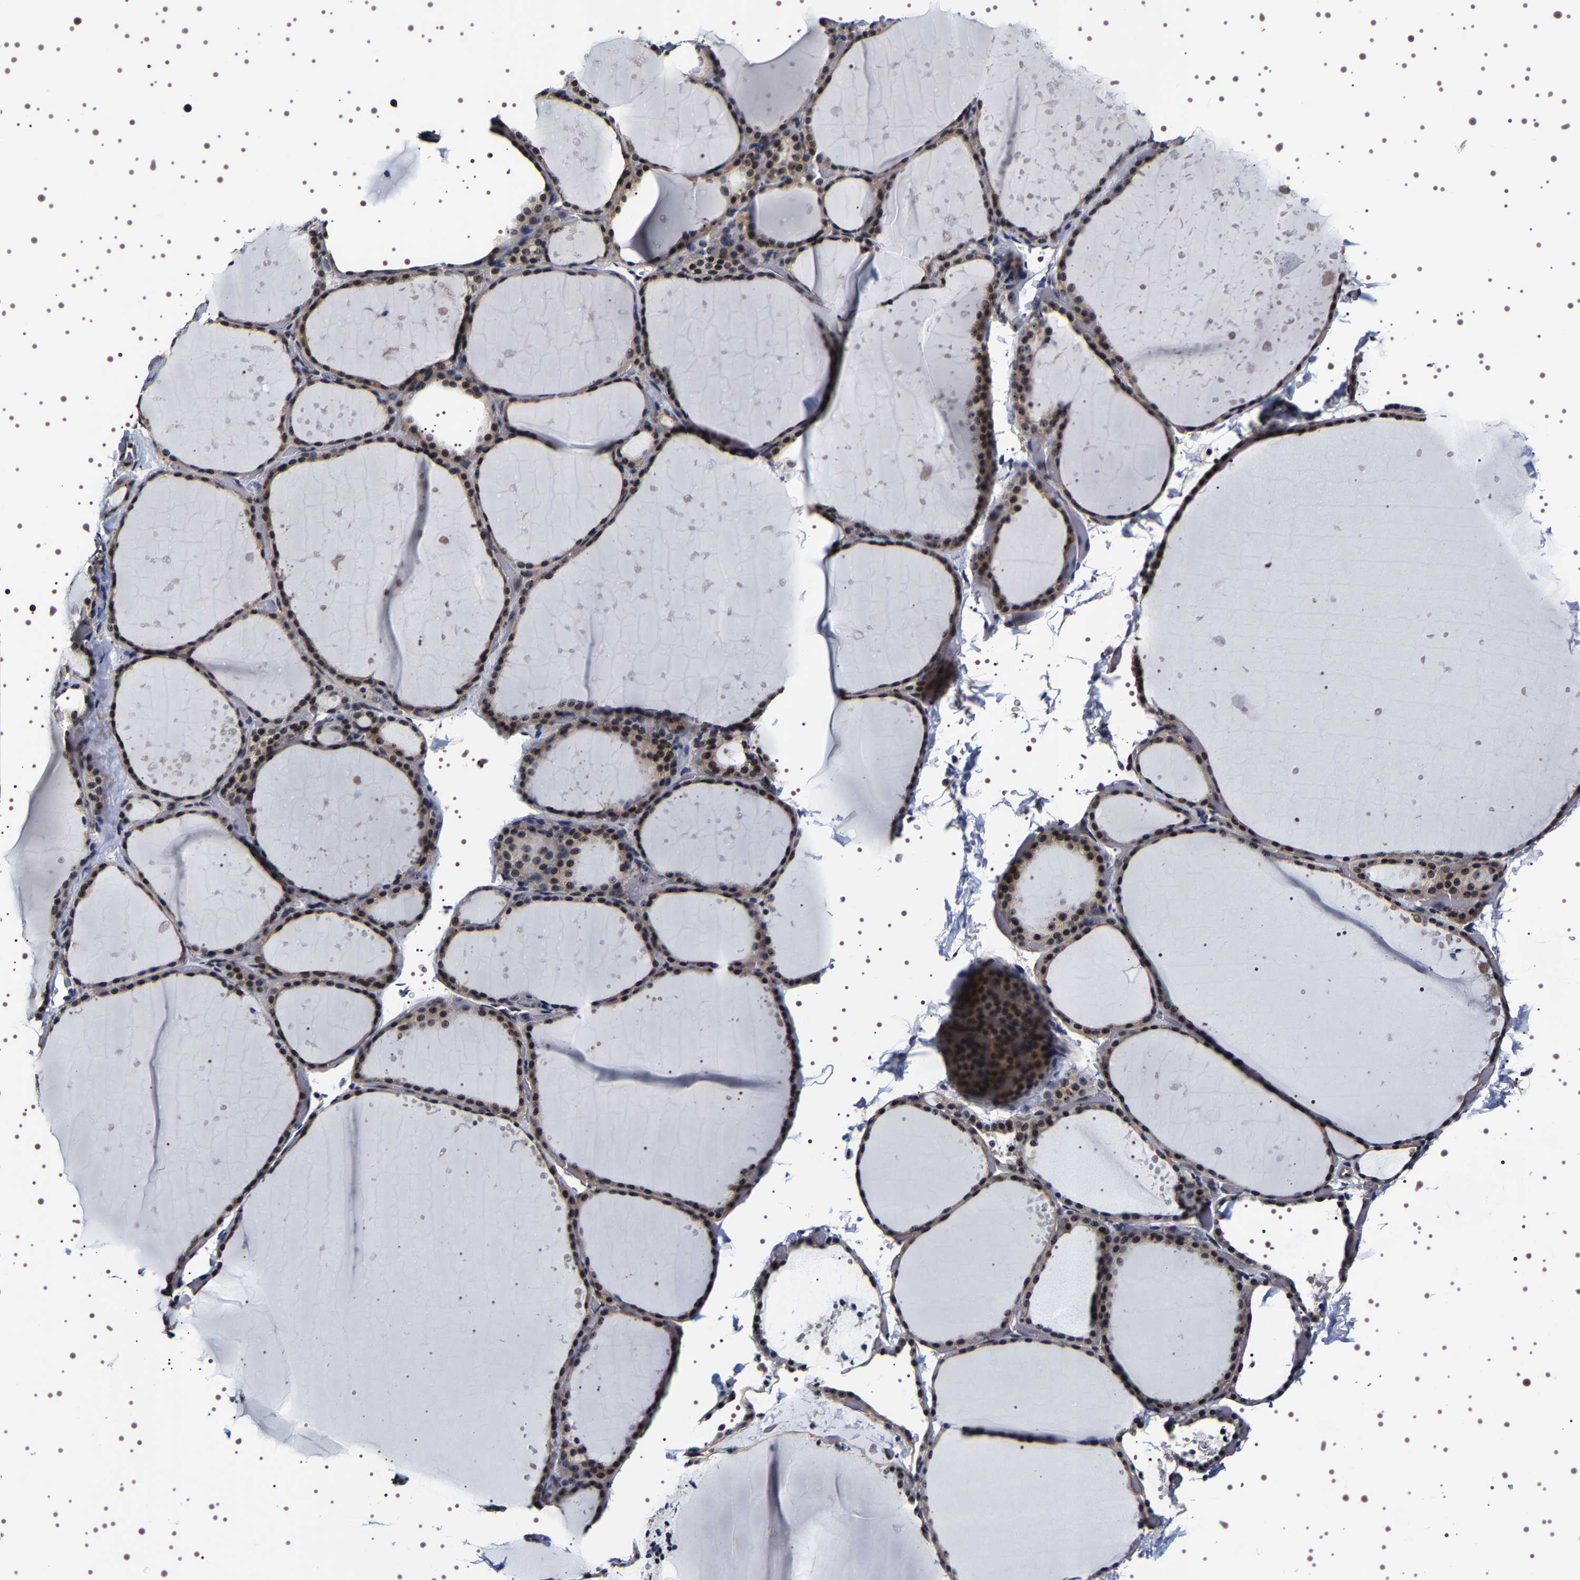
{"staining": {"intensity": "strong", "quantity": ">75%", "location": "cytoplasmic/membranous,nuclear"}, "tissue": "thyroid gland", "cell_type": "Glandular cells", "image_type": "normal", "snomed": [{"axis": "morphology", "description": "Normal tissue, NOS"}, {"axis": "topography", "description": "Thyroid gland"}], "caption": "High-magnification brightfield microscopy of normal thyroid gland stained with DAB (3,3'-diaminobenzidine) (brown) and counterstained with hematoxylin (blue). glandular cells exhibit strong cytoplasmic/membranous,nuclear positivity is seen in approximately>75% of cells.", "gene": "GNL3", "patient": {"sex": "female", "age": 44}}